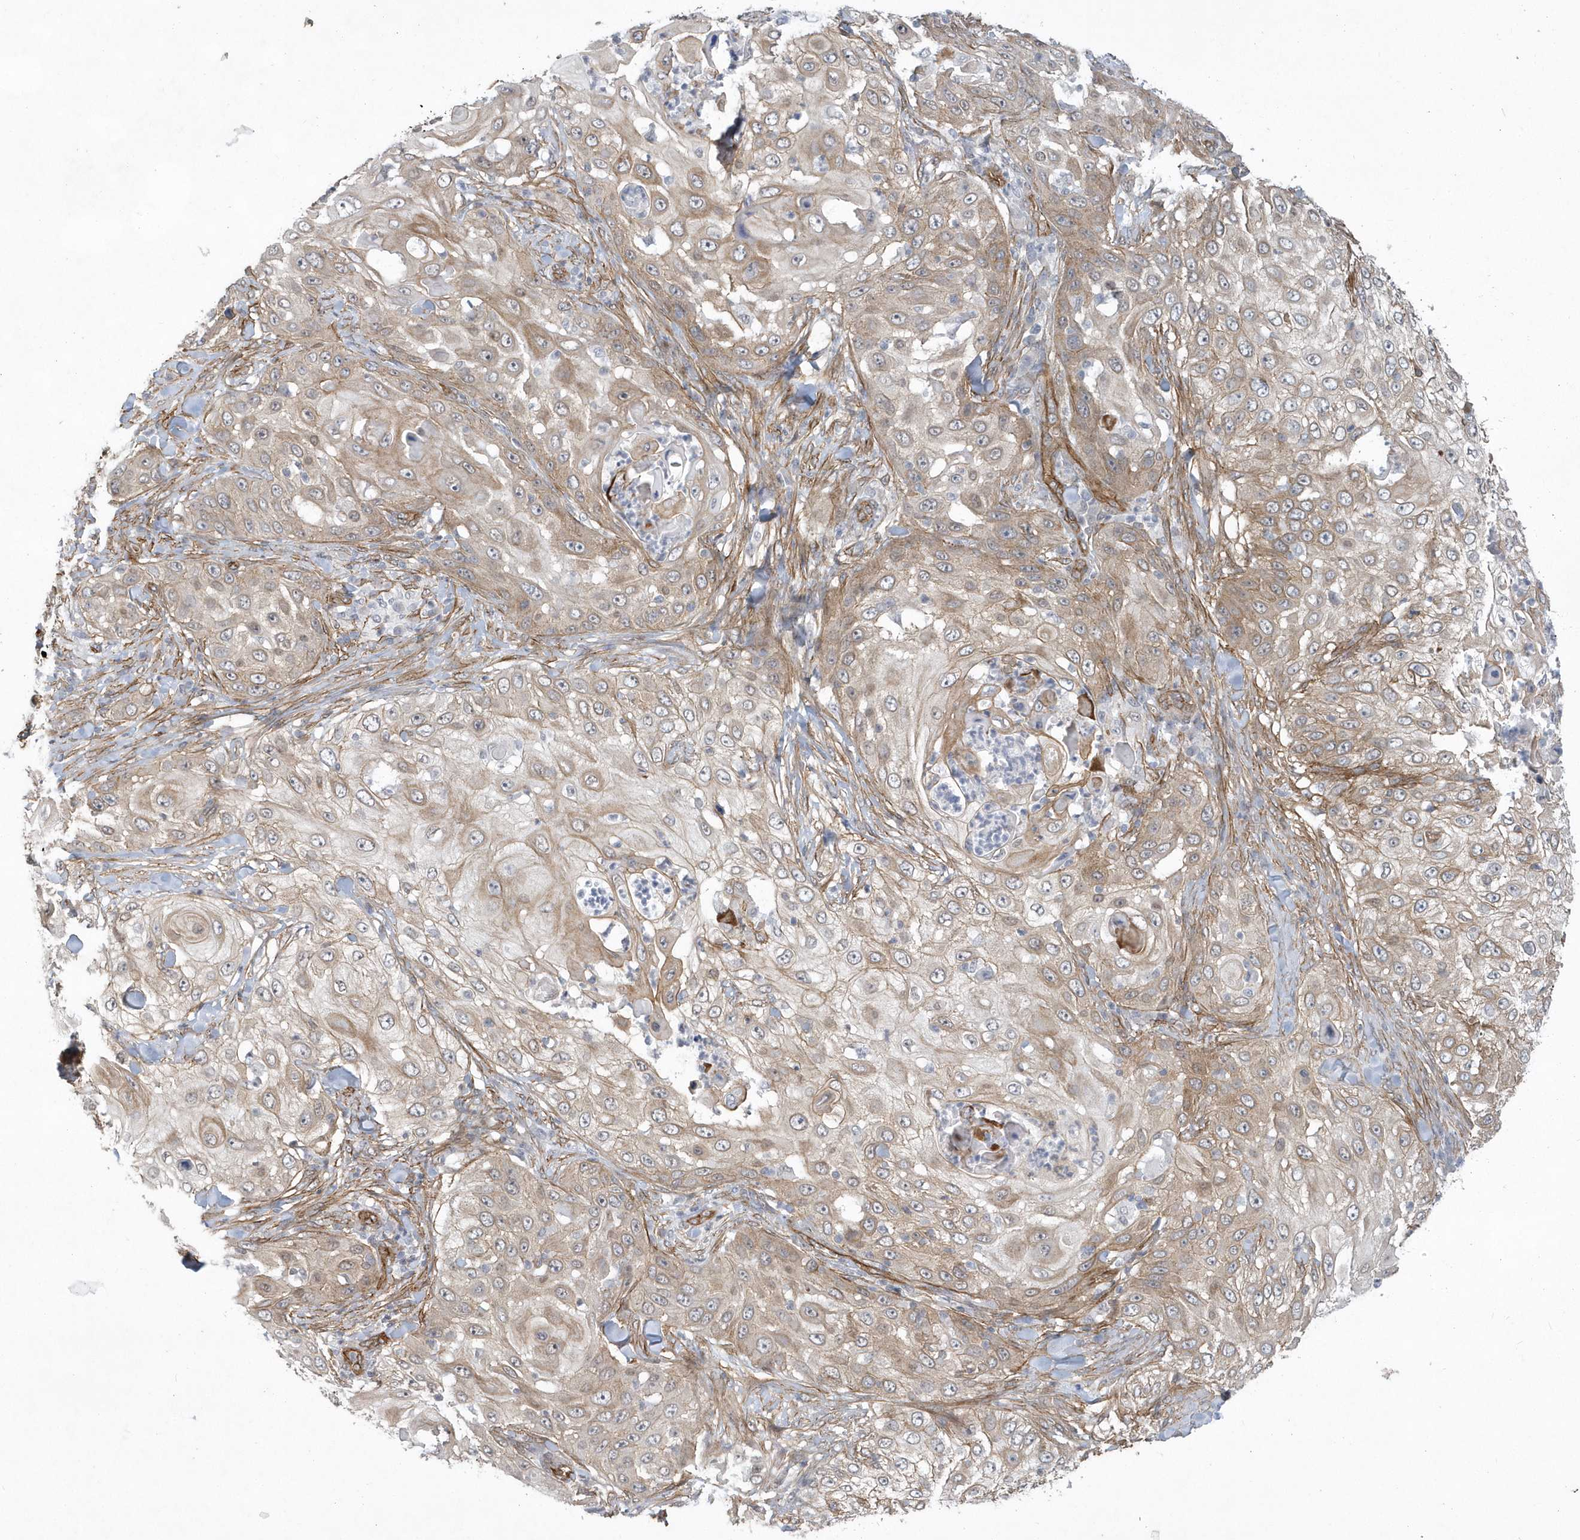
{"staining": {"intensity": "moderate", "quantity": ">75%", "location": "cytoplasmic/membranous"}, "tissue": "skin cancer", "cell_type": "Tumor cells", "image_type": "cancer", "snomed": [{"axis": "morphology", "description": "Squamous cell carcinoma, NOS"}, {"axis": "topography", "description": "Skin"}], "caption": "High-magnification brightfield microscopy of squamous cell carcinoma (skin) stained with DAB (brown) and counterstained with hematoxylin (blue). tumor cells exhibit moderate cytoplasmic/membranous expression is identified in approximately>75% of cells.", "gene": "RAI14", "patient": {"sex": "female", "age": 44}}